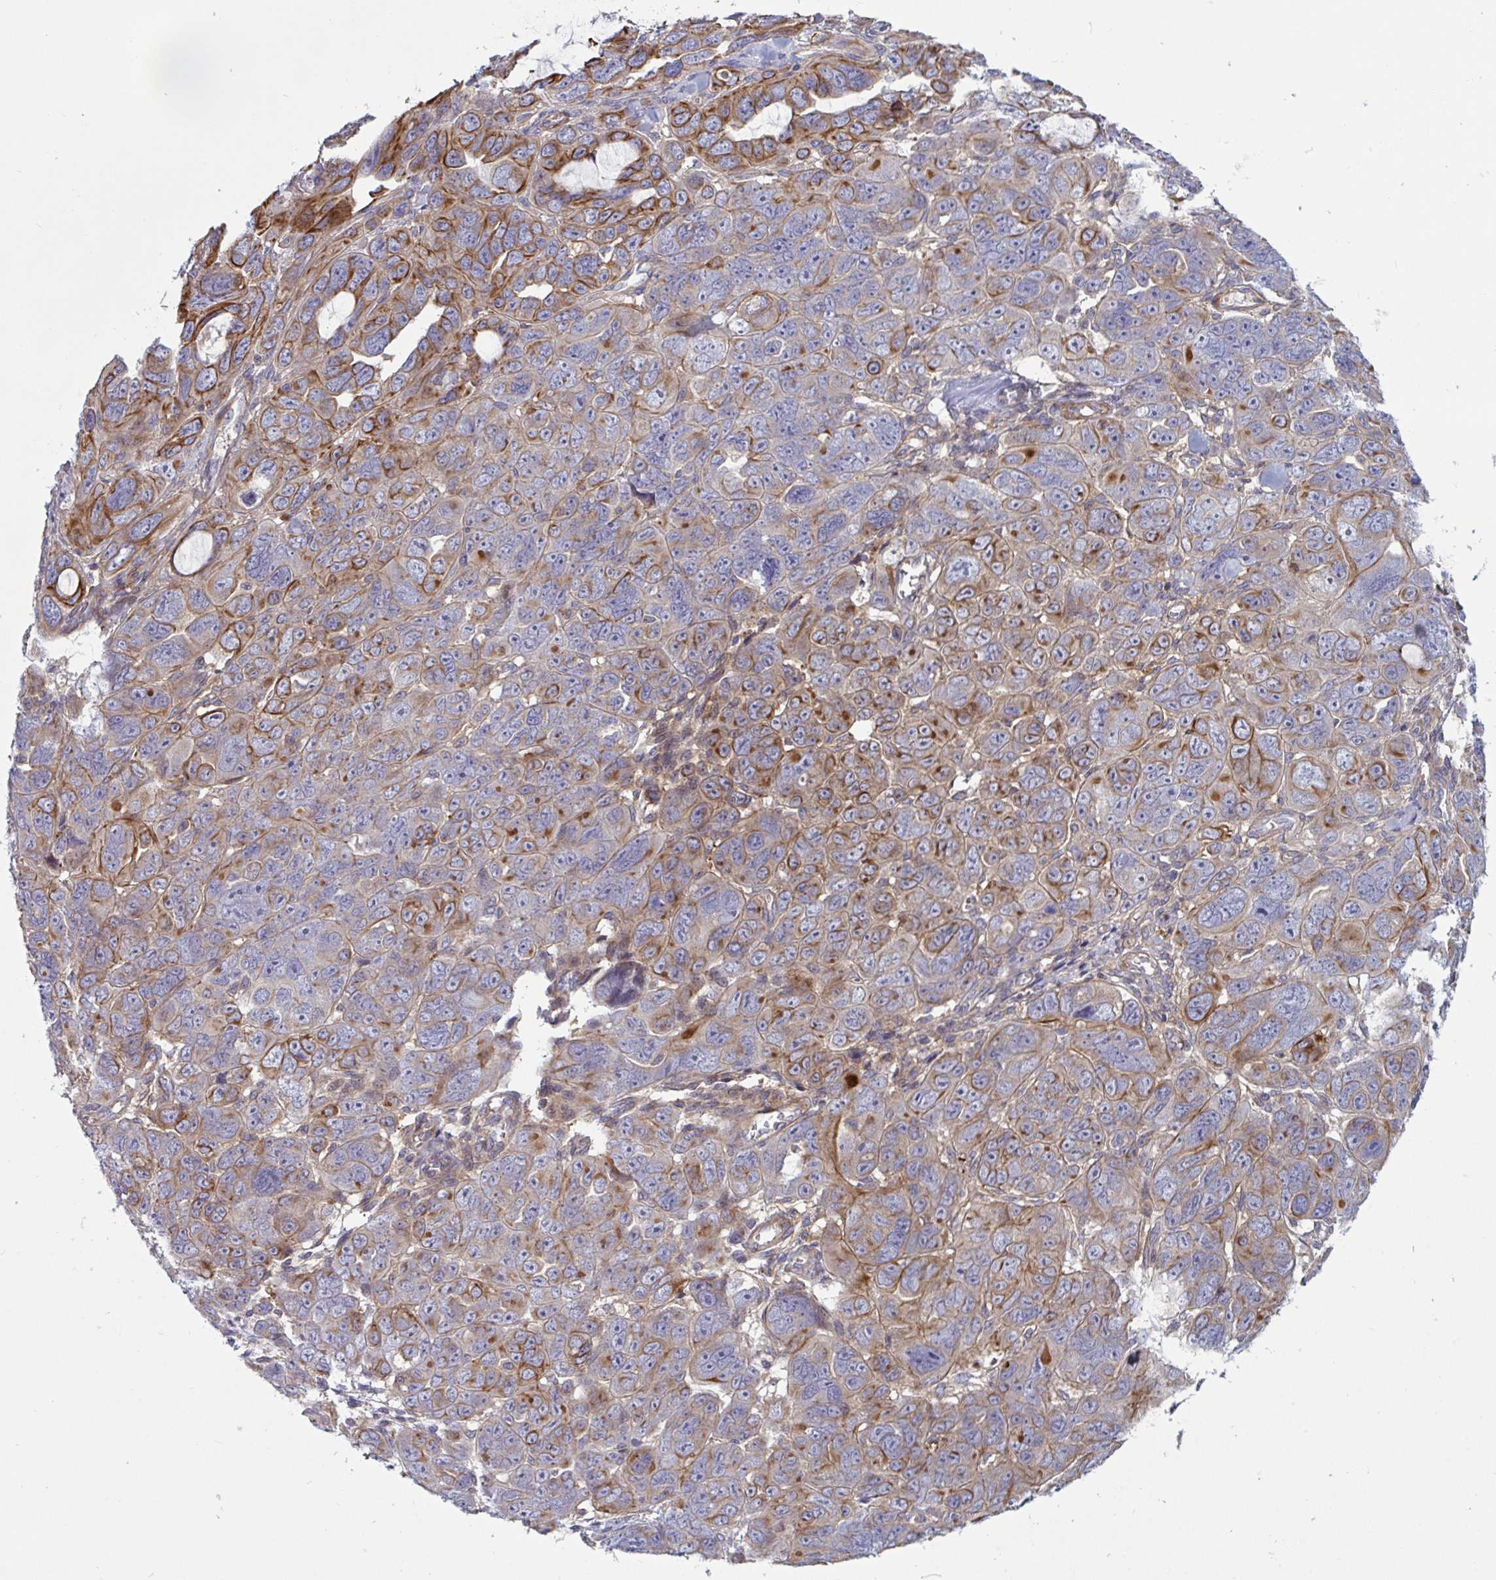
{"staining": {"intensity": "moderate", "quantity": "25%-75%", "location": "cytoplasmic/membranous"}, "tissue": "ovarian cancer", "cell_type": "Tumor cells", "image_type": "cancer", "snomed": [{"axis": "morphology", "description": "Cystadenocarcinoma, serous, NOS"}, {"axis": "topography", "description": "Ovary"}], "caption": "Ovarian serous cystadenocarcinoma stained for a protein demonstrates moderate cytoplasmic/membranous positivity in tumor cells.", "gene": "TANK", "patient": {"sex": "female", "age": 63}}